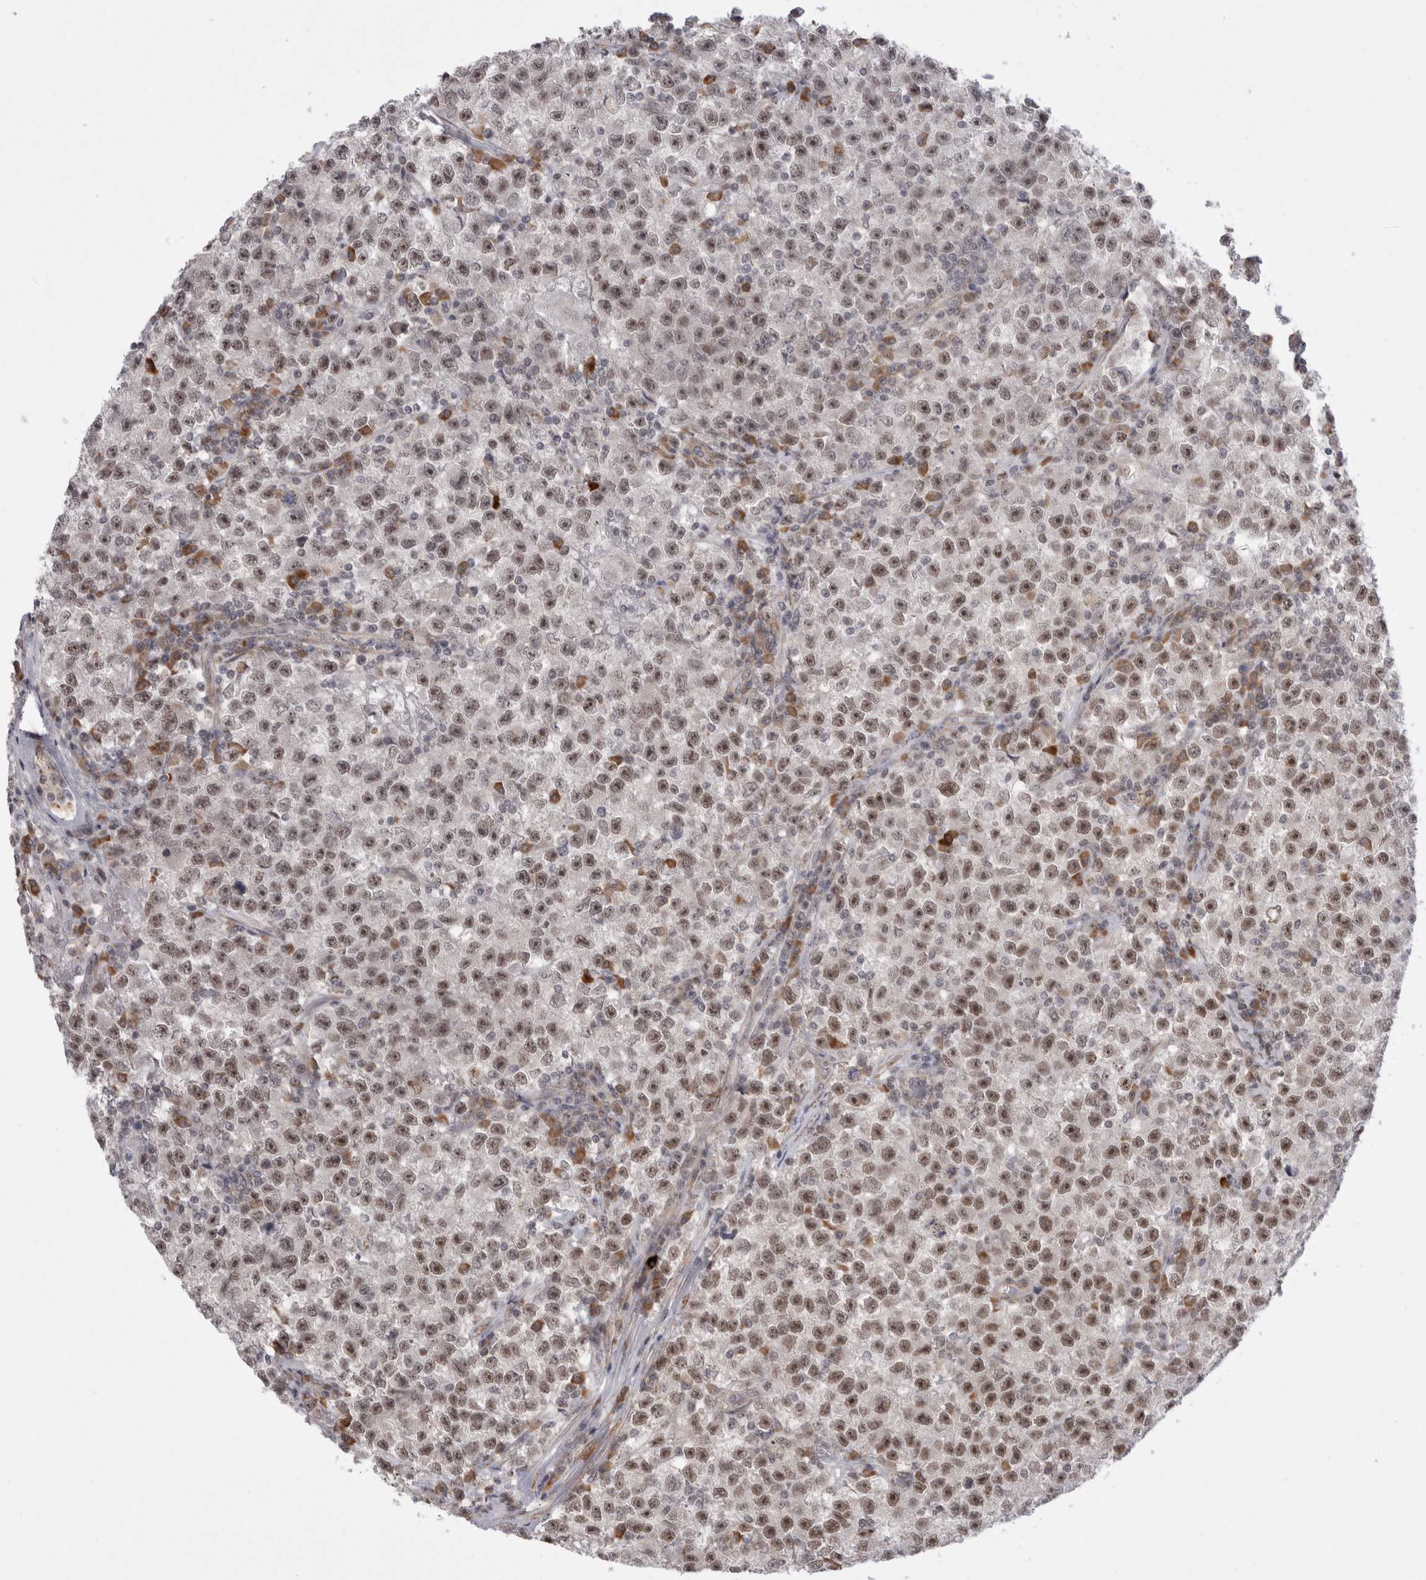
{"staining": {"intensity": "moderate", "quantity": ">75%", "location": "nuclear"}, "tissue": "testis cancer", "cell_type": "Tumor cells", "image_type": "cancer", "snomed": [{"axis": "morphology", "description": "Seminoma, NOS"}, {"axis": "topography", "description": "Testis"}], "caption": "This photomicrograph demonstrates IHC staining of testis seminoma, with medium moderate nuclear expression in about >75% of tumor cells.", "gene": "EXOSC4", "patient": {"sex": "male", "age": 22}}